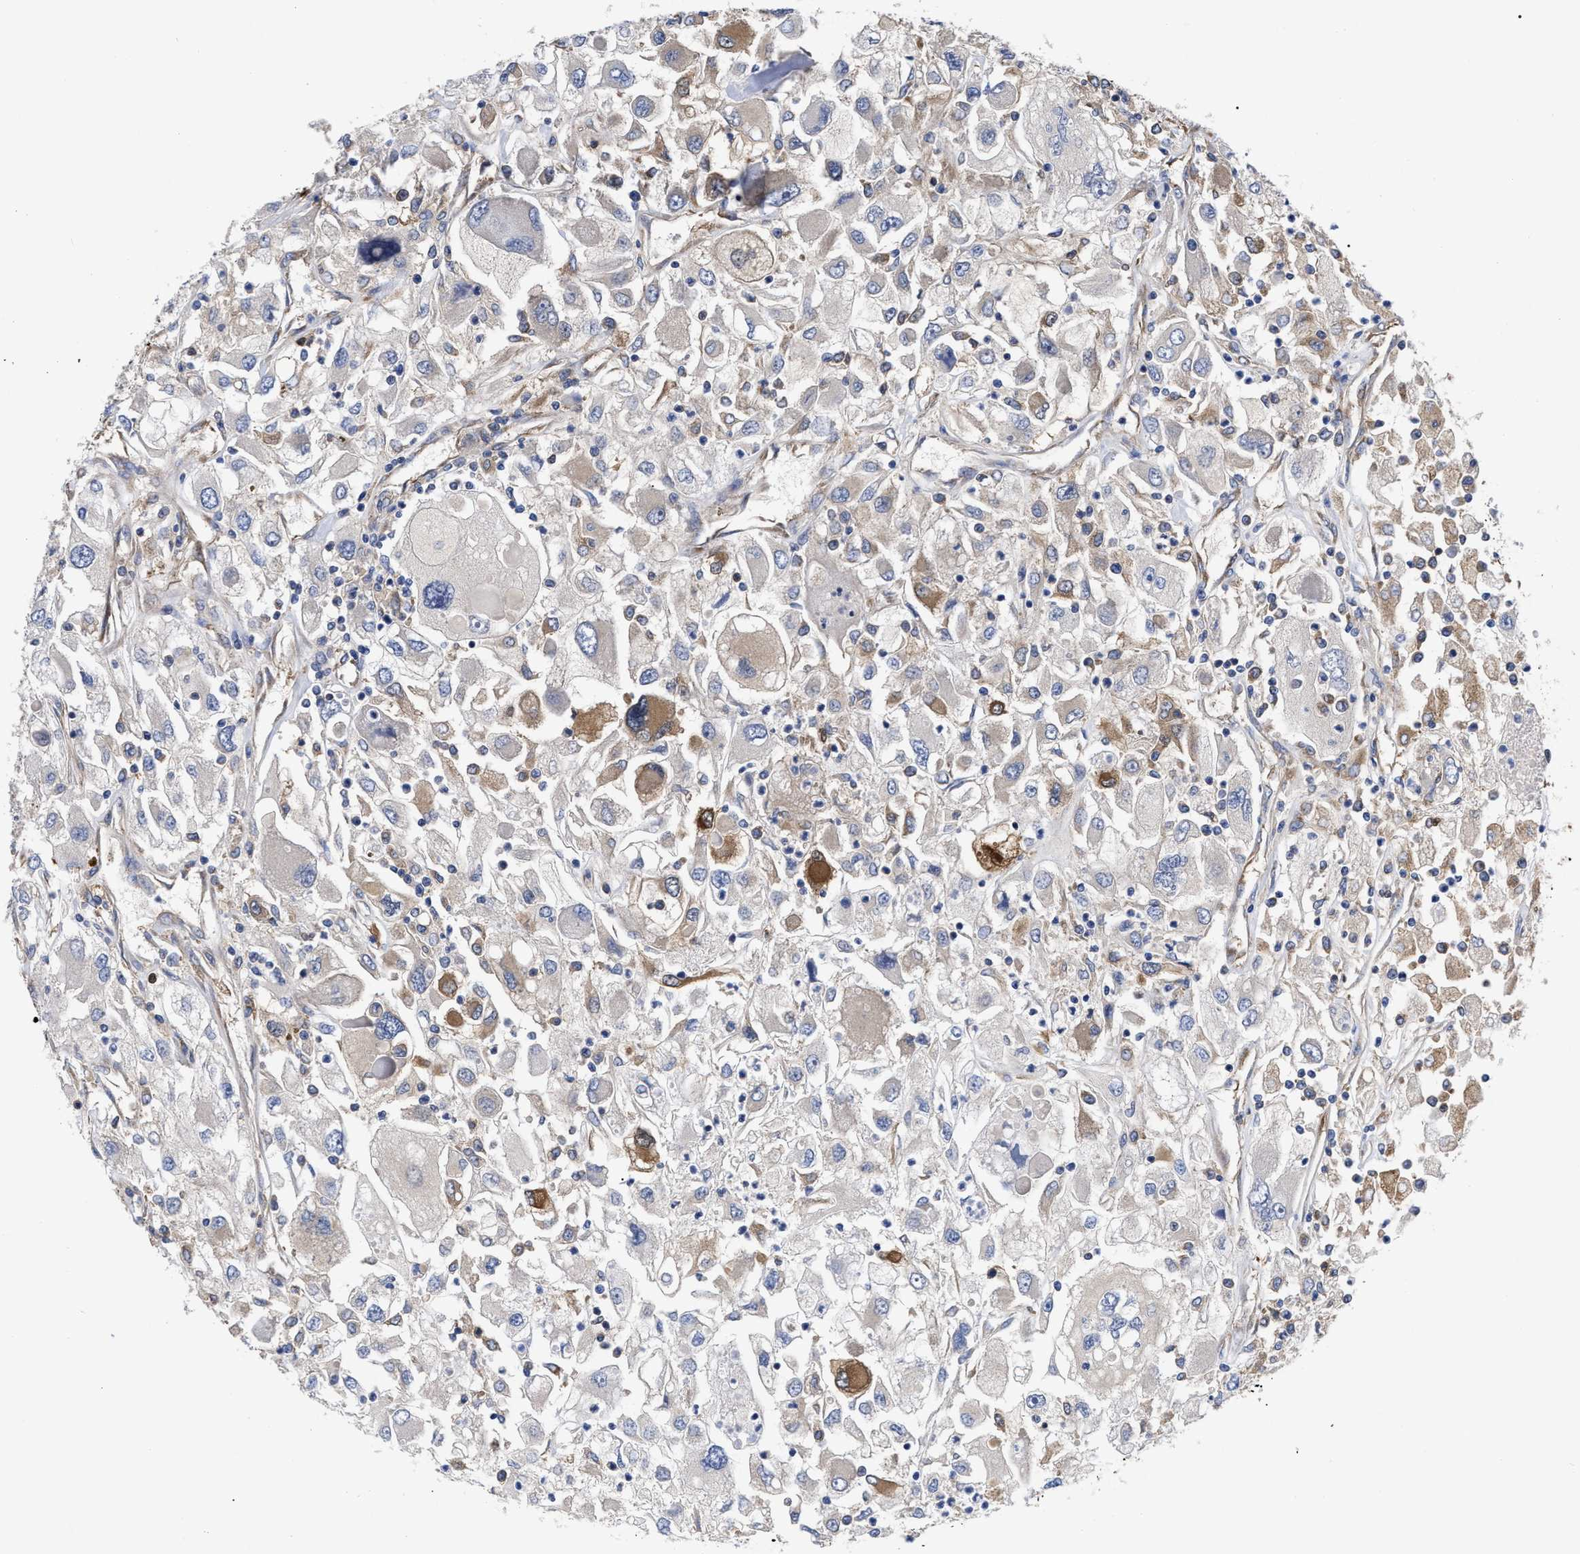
{"staining": {"intensity": "moderate", "quantity": "<25%", "location": "cytoplasmic/membranous"}, "tissue": "renal cancer", "cell_type": "Tumor cells", "image_type": "cancer", "snomed": [{"axis": "morphology", "description": "Adenocarcinoma, NOS"}, {"axis": "topography", "description": "Kidney"}], "caption": "Moderate cytoplasmic/membranous protein positivity is identified in about <25% of tumor cells in renal cancer (adenocarcinoma).", "gene": "RBKS", "patient": {"sex": "female", "age": 52}}